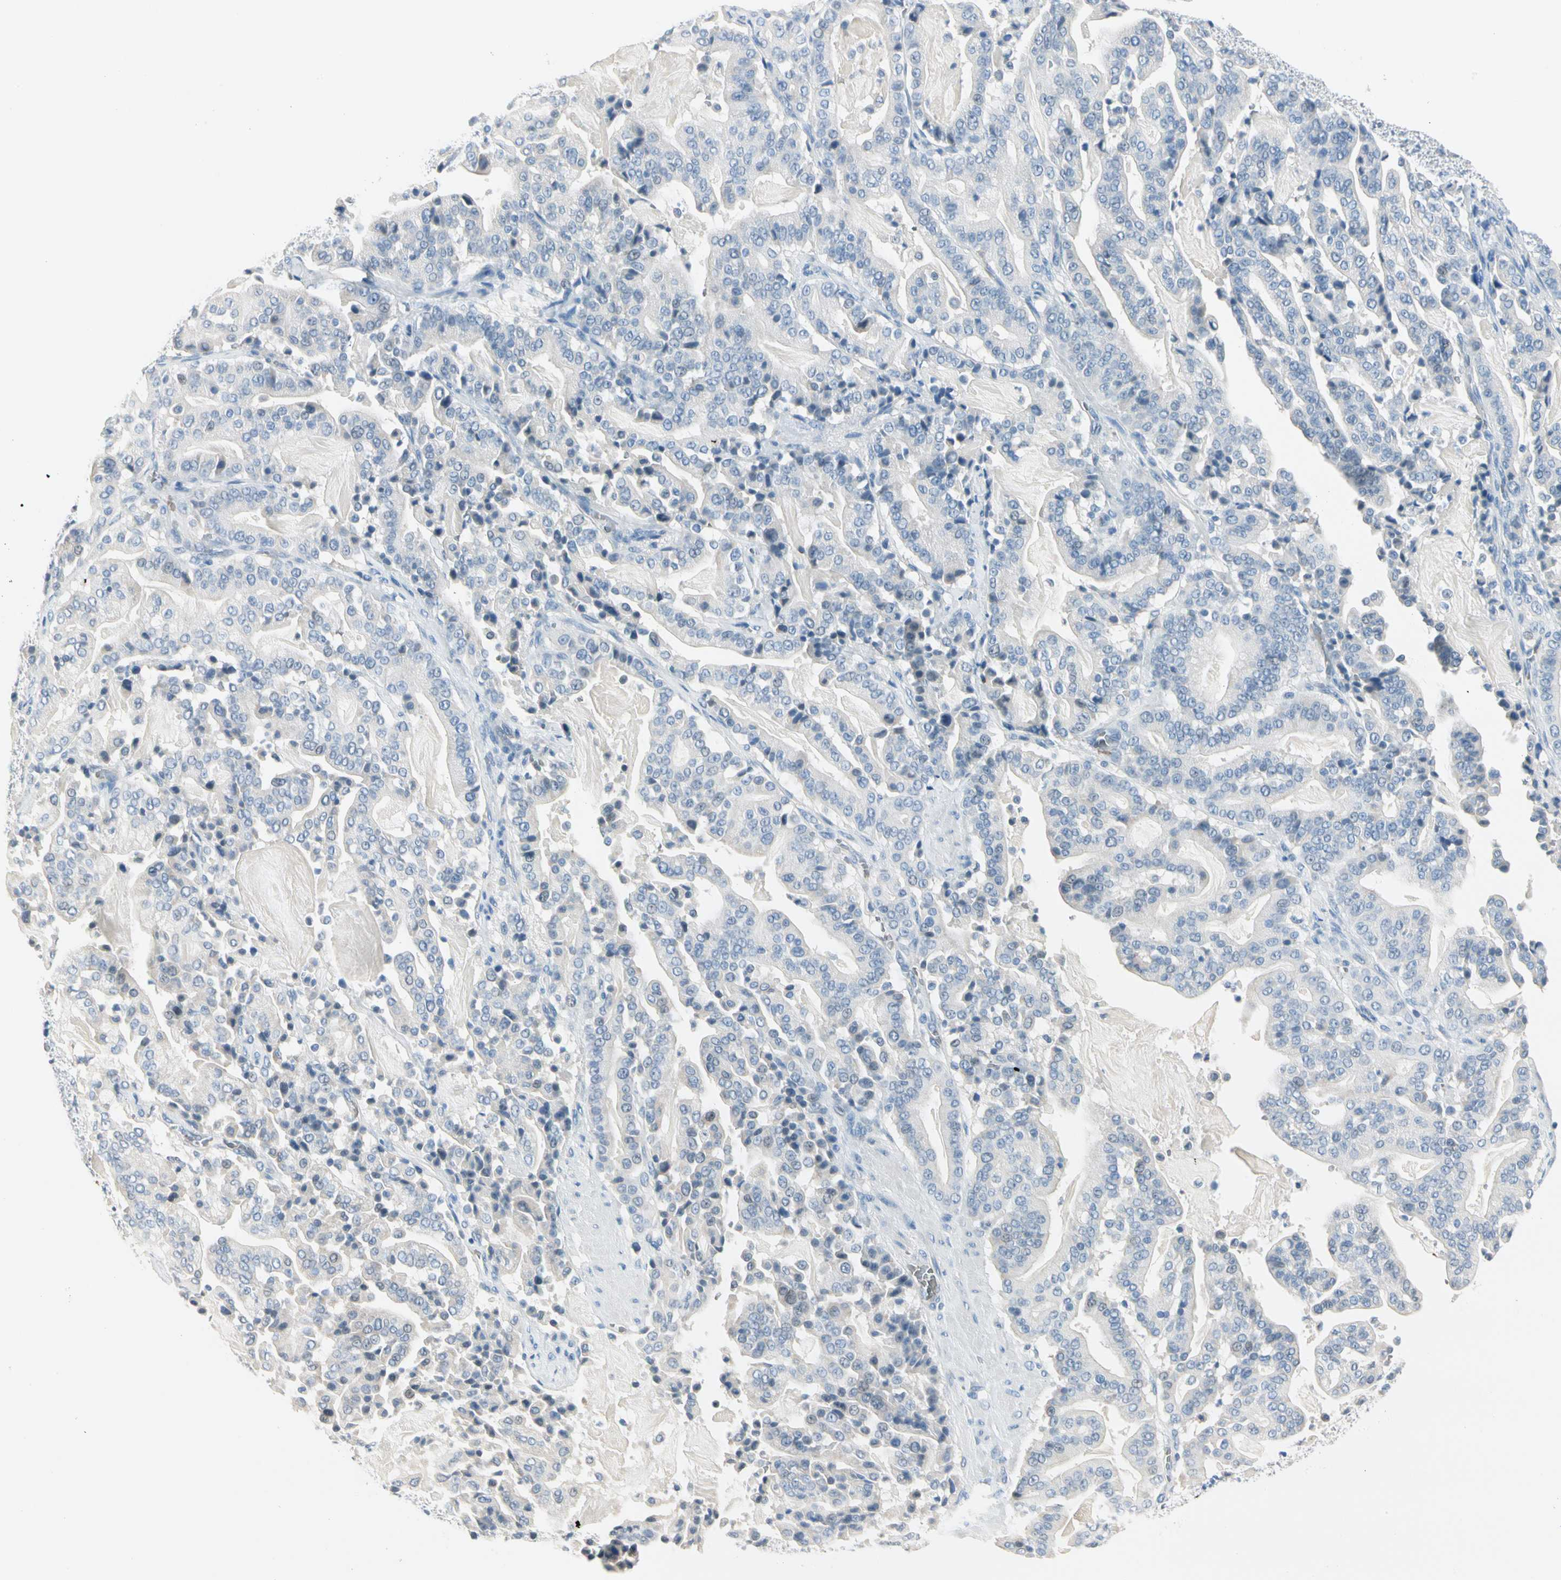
{"staining": {"intensity": "negative", "quantity": "none", "location": "none"}, "tissue": "pancreatic cancer", "cell_type": "Tumor cells", "image_type": "cancer", "snomed": [{"axis": "morphology", "description": "Adenocarcinoma, NOS"}, {"axis": "topography", "description": "Pancreas"}], "caption": "Immunohistochemistry of adenocarcinoma (pancreatic) demonstrates no expression in tumor cells. Nuclei are stained in blue.", "gene": "CA1", "patient": {"sex": "male", "age": 63}}